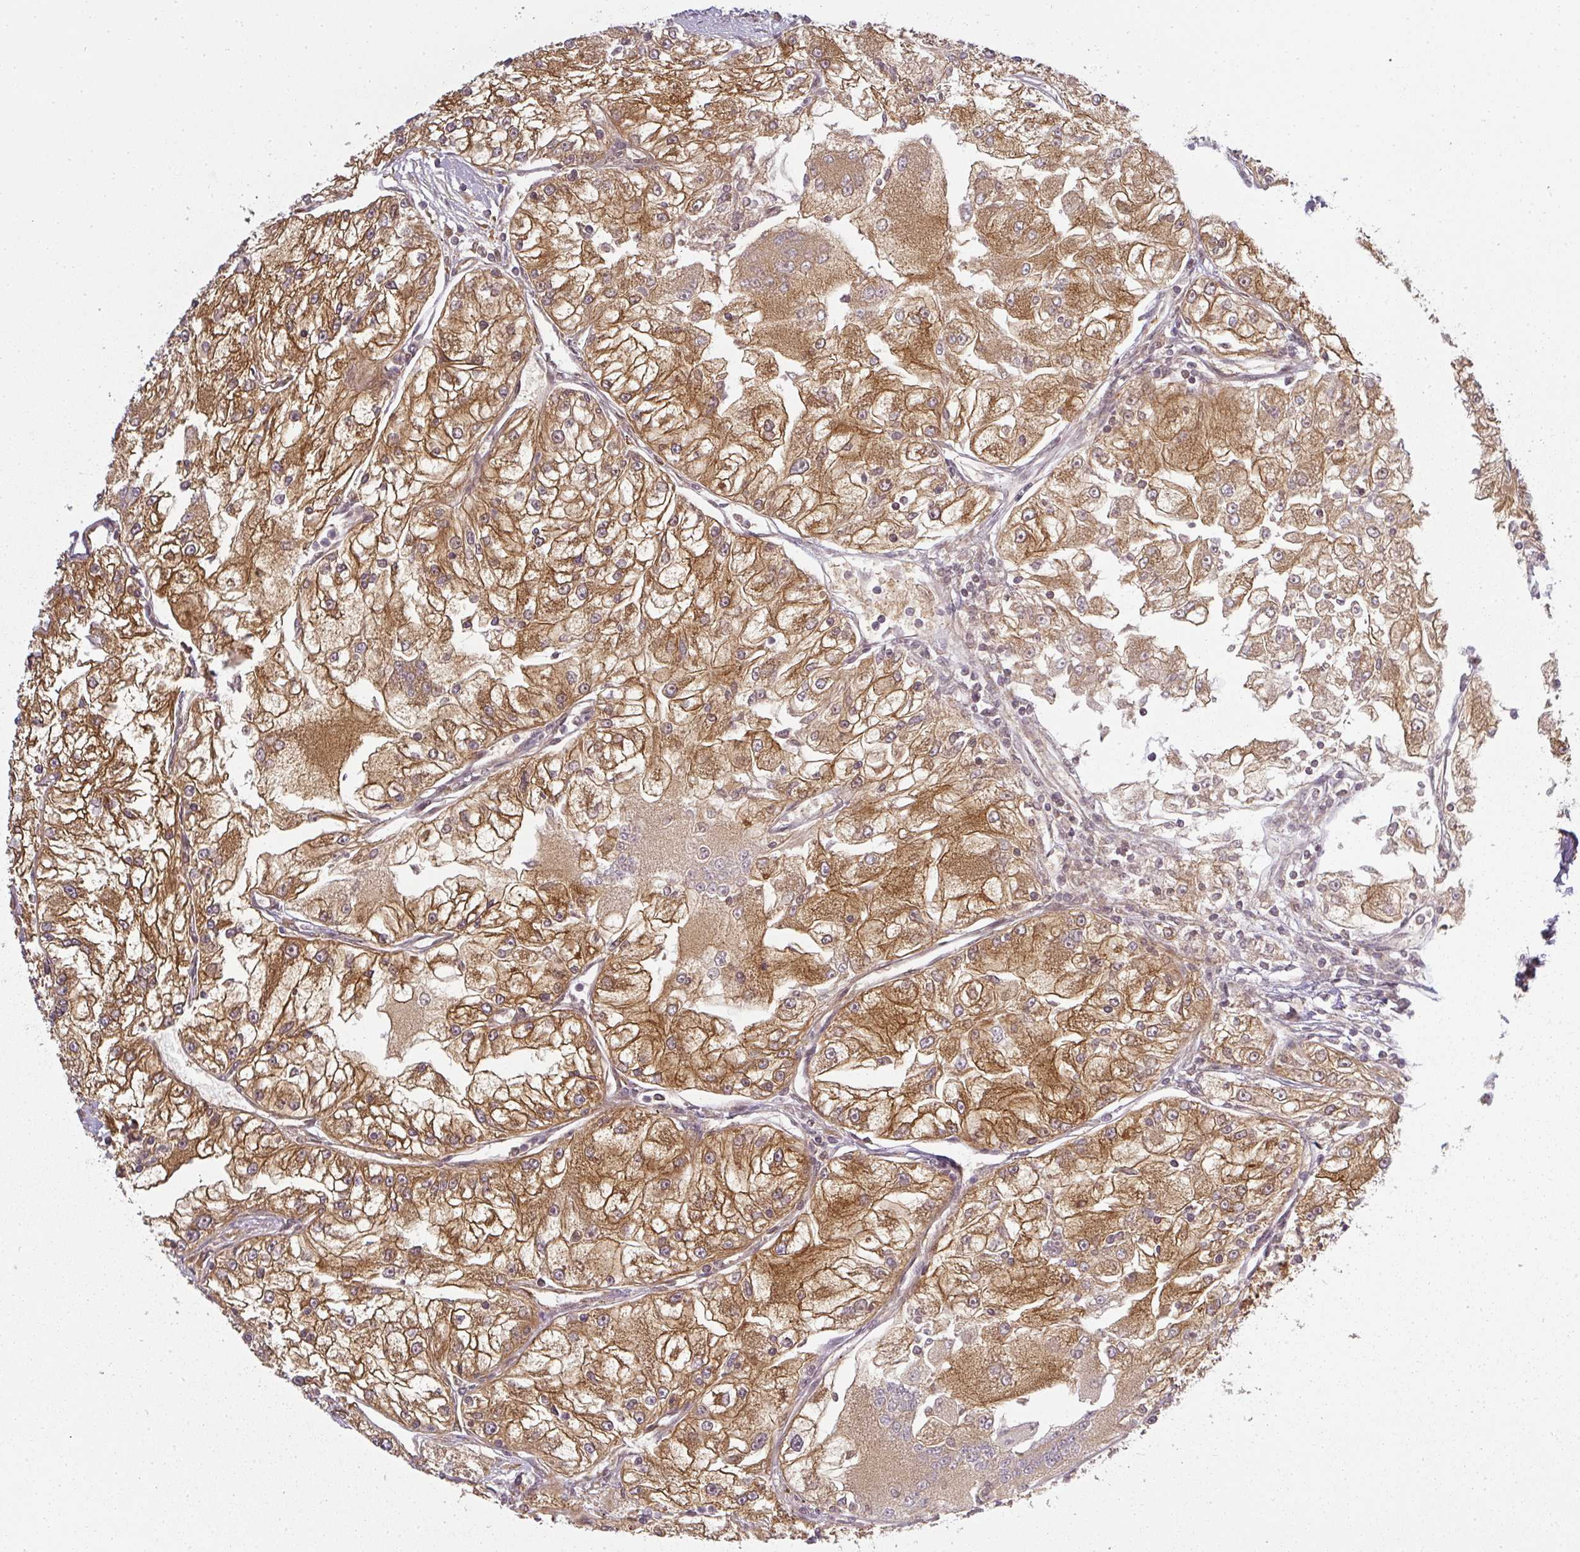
{"staining": {"intensity": "moderate", "quantity": ">75%", "location": "cytoplasmic/membranous"}, "tissue": "renal cancer", "cell_type": "Tumor cells", "image_type": "cancer", "snomed": [{"axis": "morphology", "description": "Adenocarcinoma, NOS"}, {"axis": "topography", "description": "Kidney"}], "caption": "Immunohistochemical staining of renal cancer demonstrates medium levels of moderate cytoplasmic/membranous protein staining in approximately >75% of tumor cells.", "gene": "PPP6R3", "patient": {"sex": "female", "age": 72}}